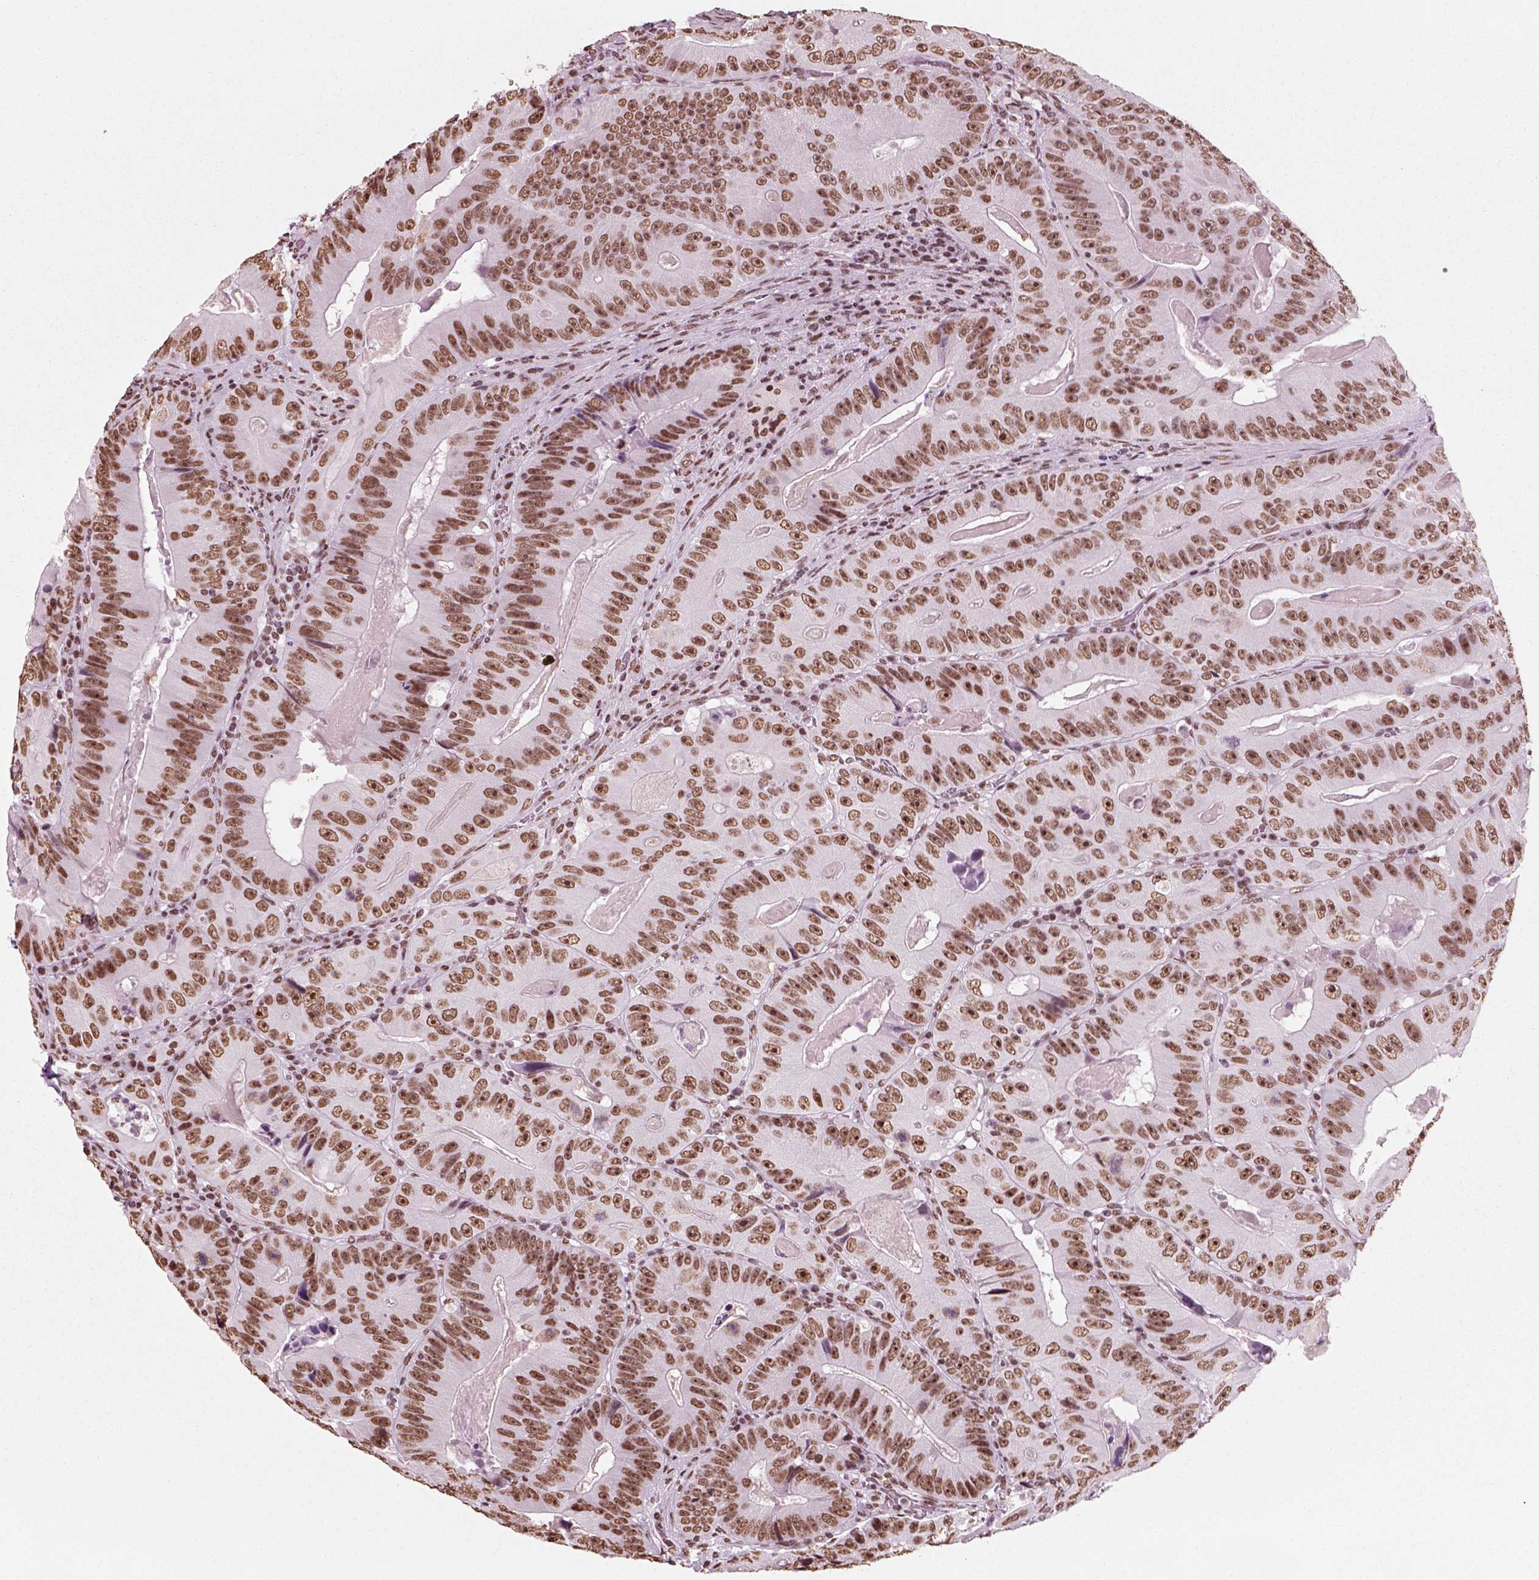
{"staining": {"intensity": "moderate", "quantity": ">75%", "location": "nuclear"}, "tissue": "colorectal cancer", "cell_type": "Tumor cells", "image_type": "cancer", "snomed": [{"axis": "morphology", "description": "Adenocarcinoma, NOS"}, {"axis": "topography", "description": "Colon"}], "caption": "Adenocarcinoma (colorectal) stained with a brown dye demonstrates moderate nuclear positive positivity in approximately >75% of tumor cells.", "gene": "POLR1H", "patient": {"sex": "female", "age": 86}}